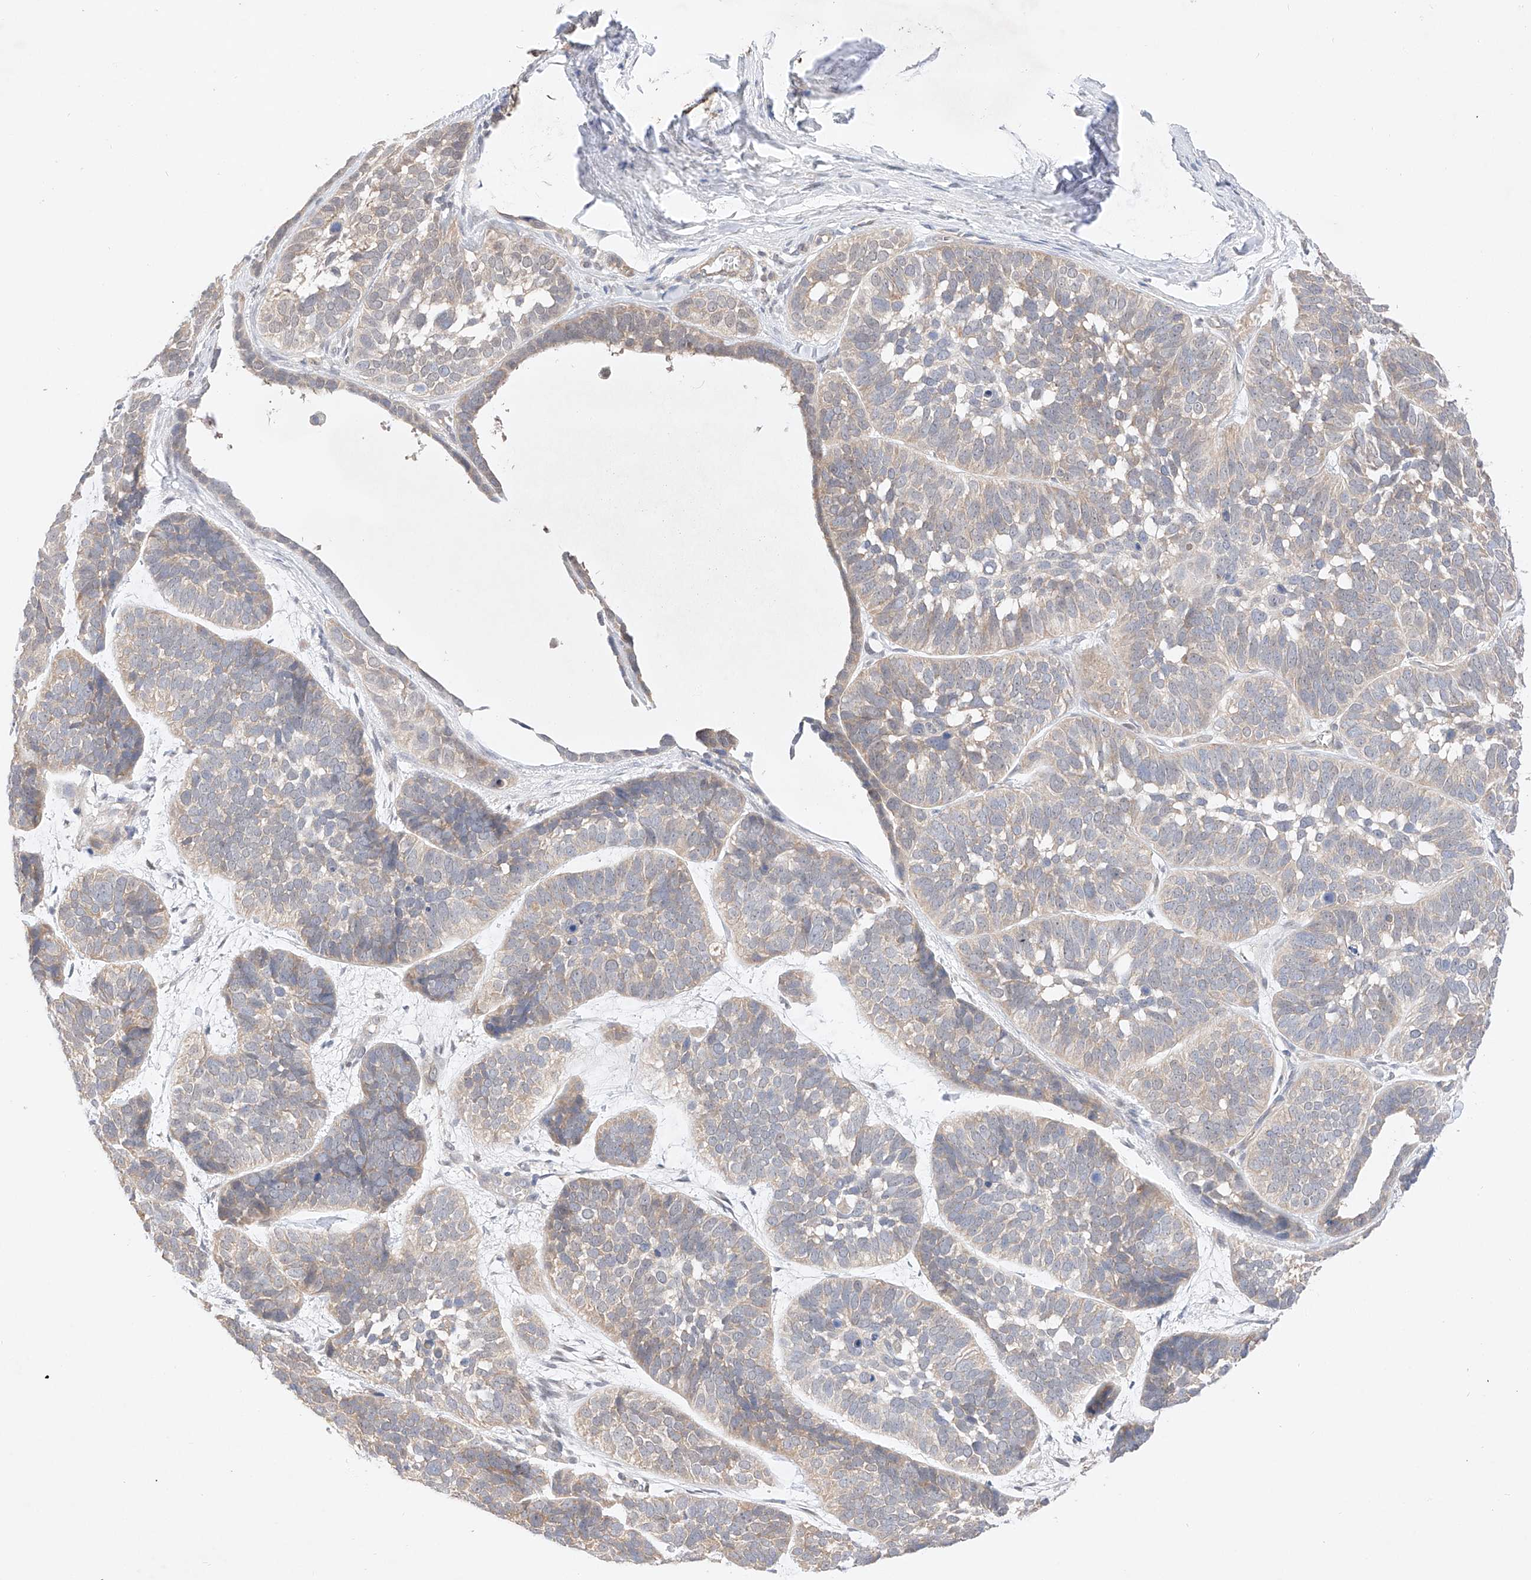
{"staining": {"intensity": "negative", "quantity": "none", "location": "none"}, "tissue": "skin cancer", "cell_type": "Tumor cells", "image_type": "cancer", "snomed": [{"axis": "morphology", "description": "Basal cell carcinoma"}, {"axis": "topography", "description": "Skin"}], "caption": "Immunohistochemistry of skin cancer (basal cell carcinoma) exhibits no positivity in tumor cells.", "gene": "IL22RA2", "patient": {"sex": "male", "age": 62}}